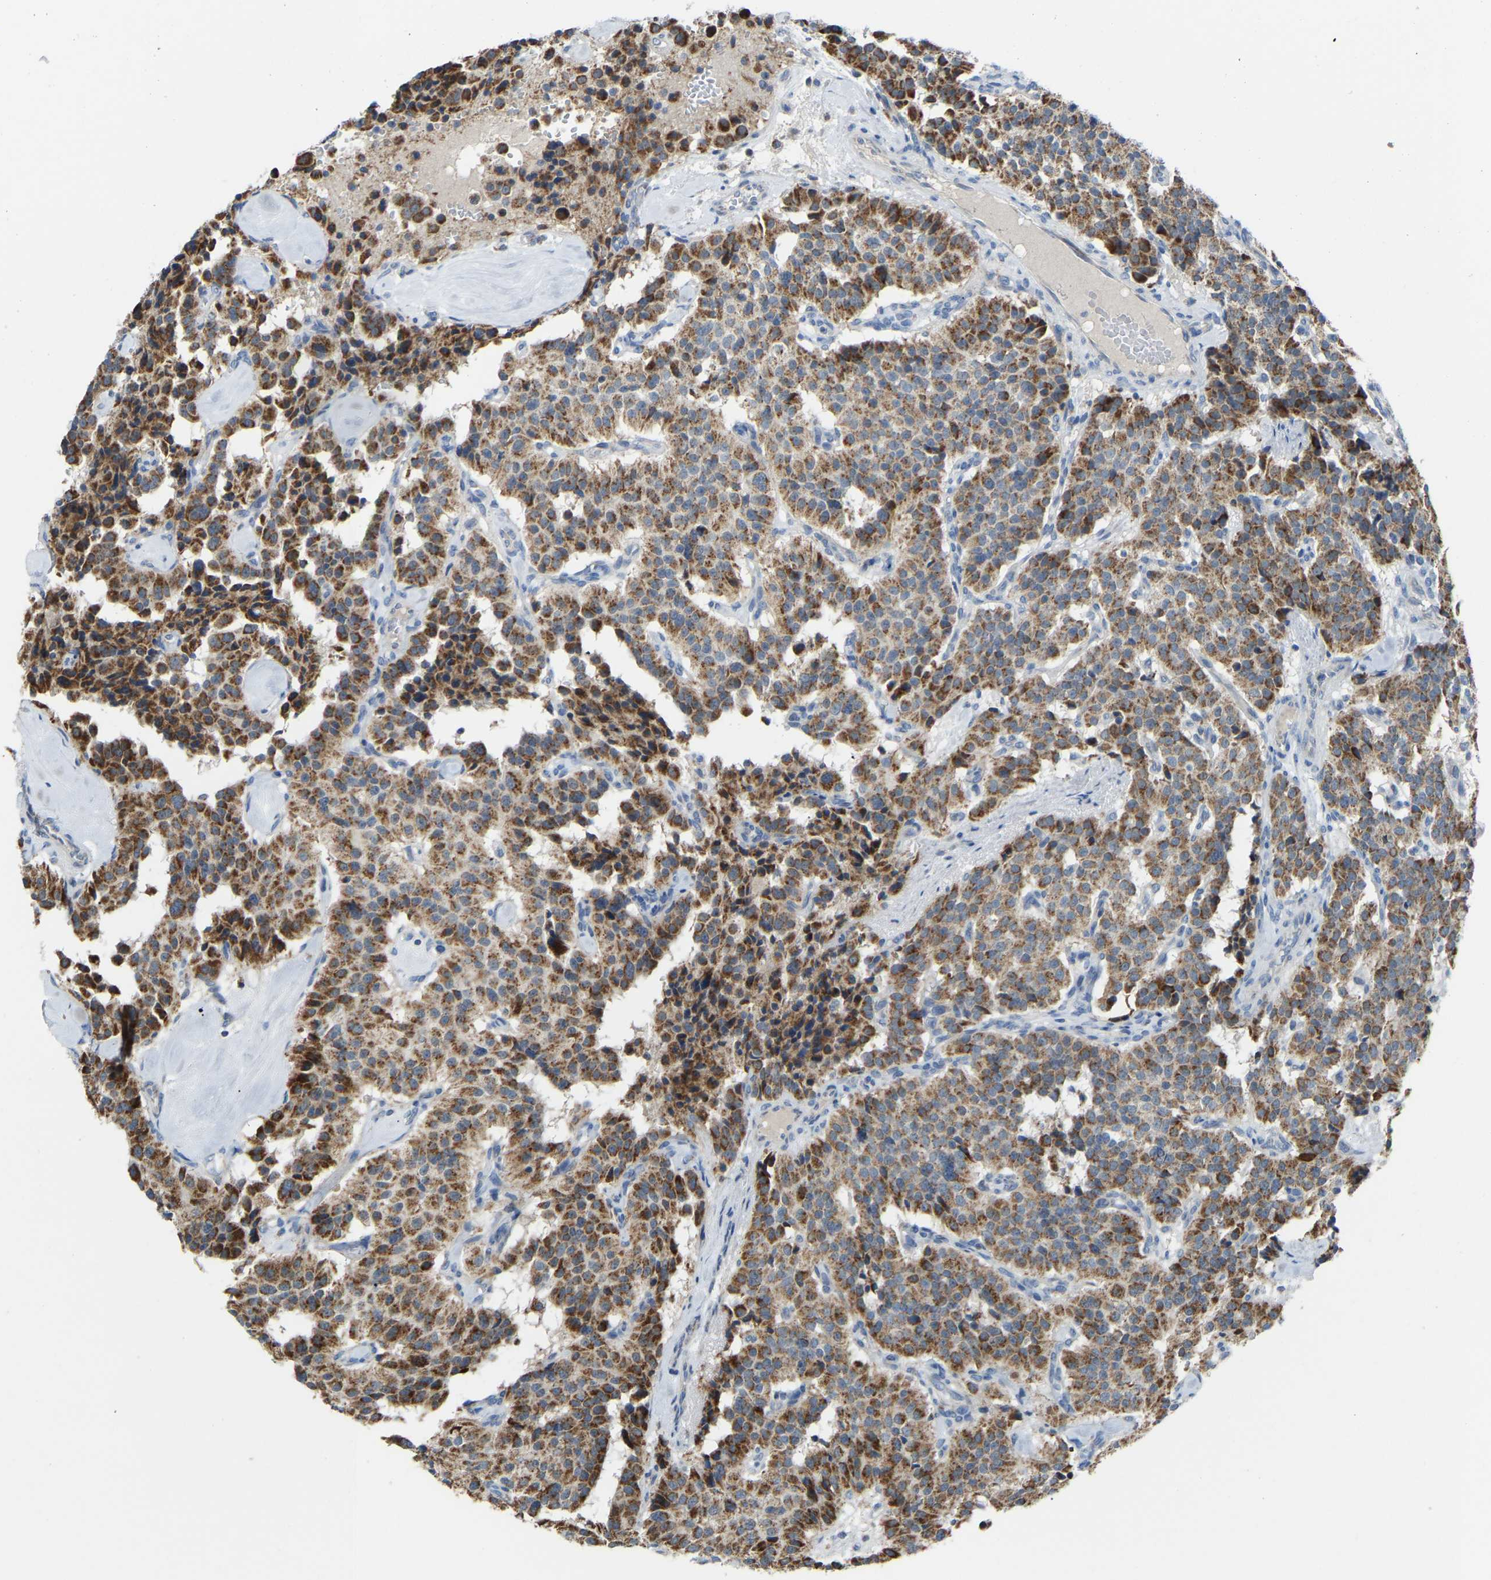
{"staining": {"intensity": "strong", "quantity": ">75%", "location": "cytoplasmic/membranous"}, "tissue": "carcinoid", "cell_type": "Tumor cells", "image_type": "cancer", "snomed": [{"axis": "morphology", "description": "Carcinoid, malignant, NOS"}, {"axis": "topography", "description": "Lung"}], "caption": "This is a histology image of immunohistochemistry staining of carcinoid (malignant), which shows strong expression in the cytoplasmic/membranous of tumor cells.", "gene": "CANT1", "patient": {"sex": "male", "age": 30}}